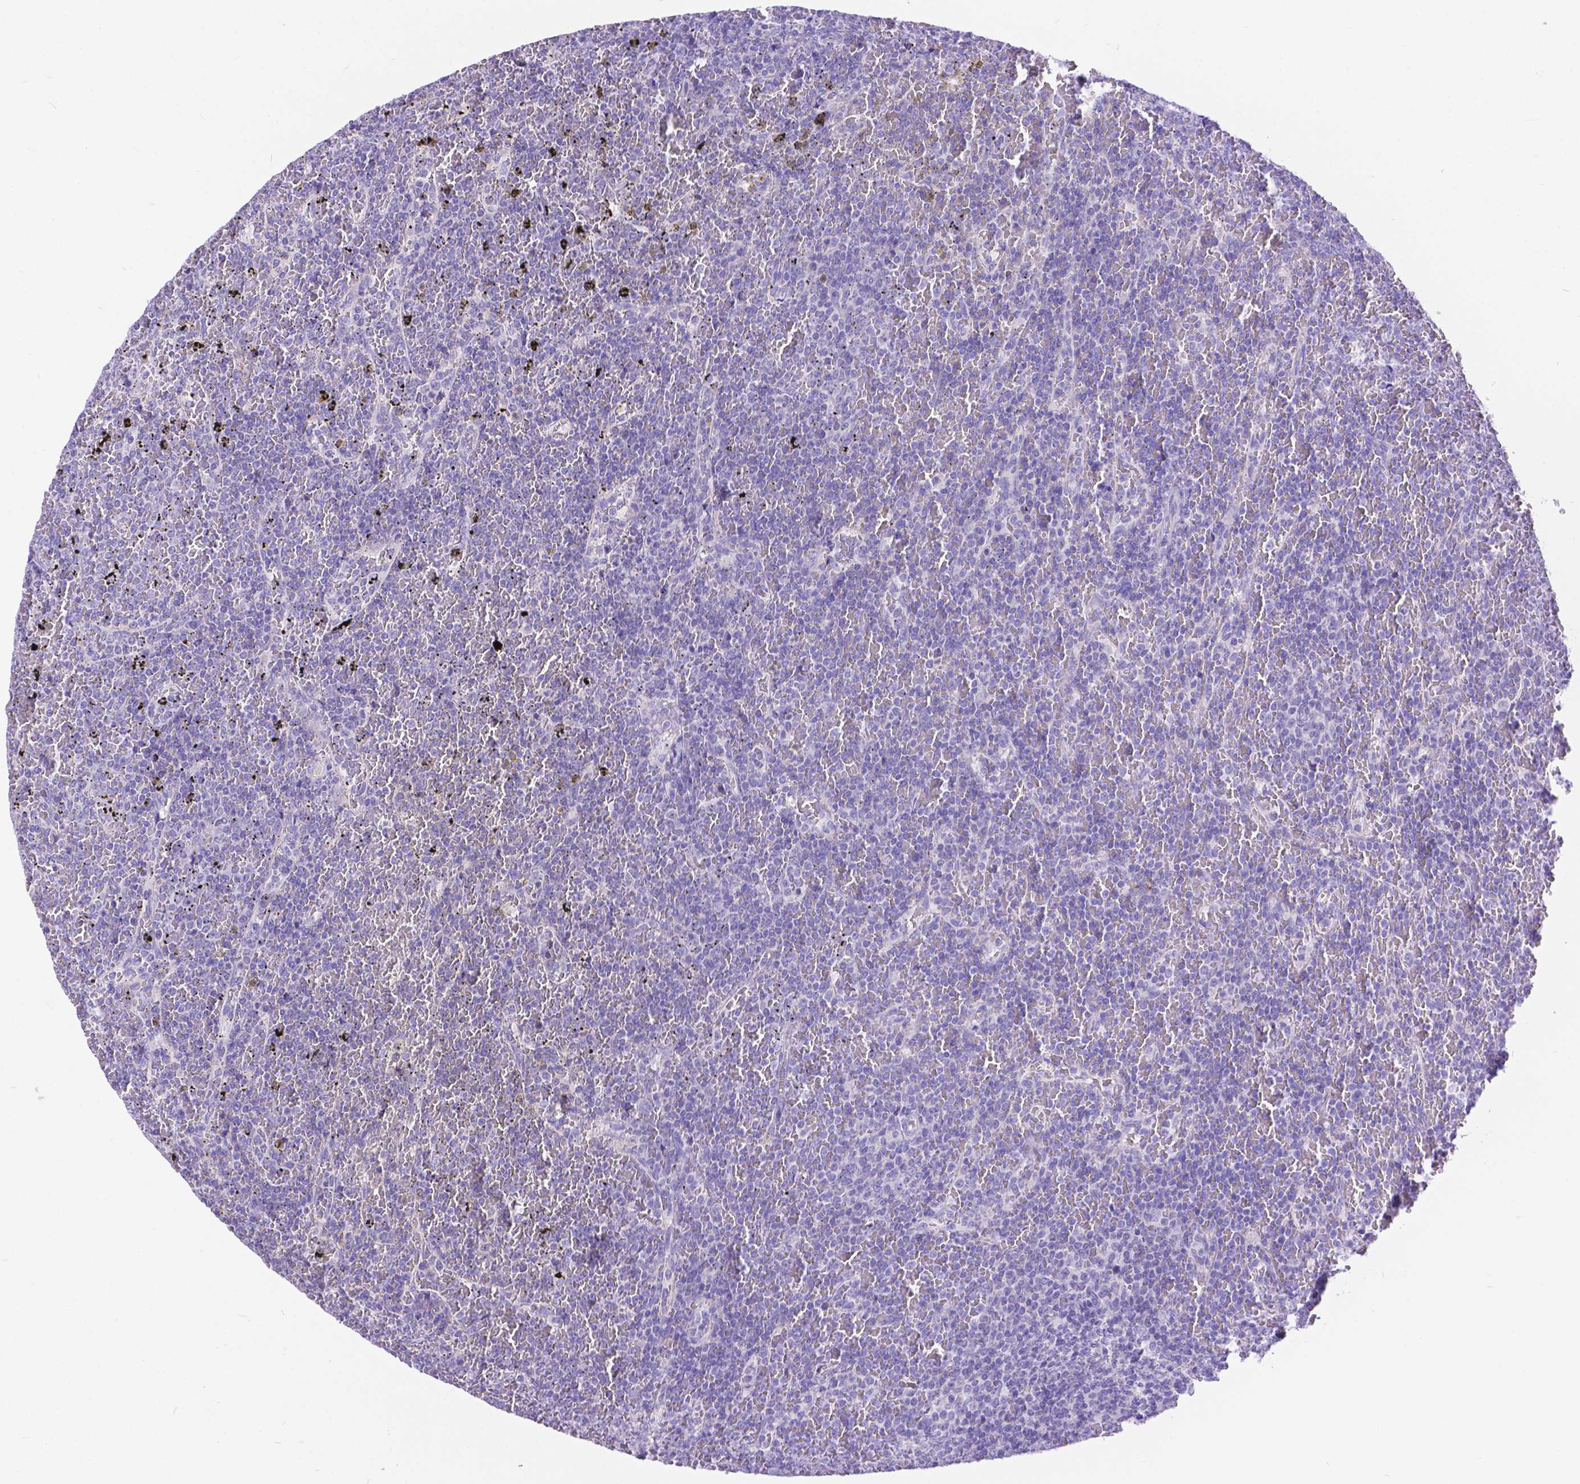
{"staining": {"intensity": "negative", "quantity": "none", "location": "none"}, "tissue": "lymphoma", "cell_type": "Tumor cells", "image_type": "cancer", "snomed": [{"axis": "morphology", "description": "Malignant lymphoma, non-Hodgkin's type, Low grade"}, {"axis": "topography", "description": "Spleen"}], "caption": "Malignant lymphoma, non-Hodgkin's type (low-grade) was stained to show a protein in brown. There is no significant staining in tumor cells.", "gene": "DHRS2", "patient": {"sex": "female", "age": 77}}